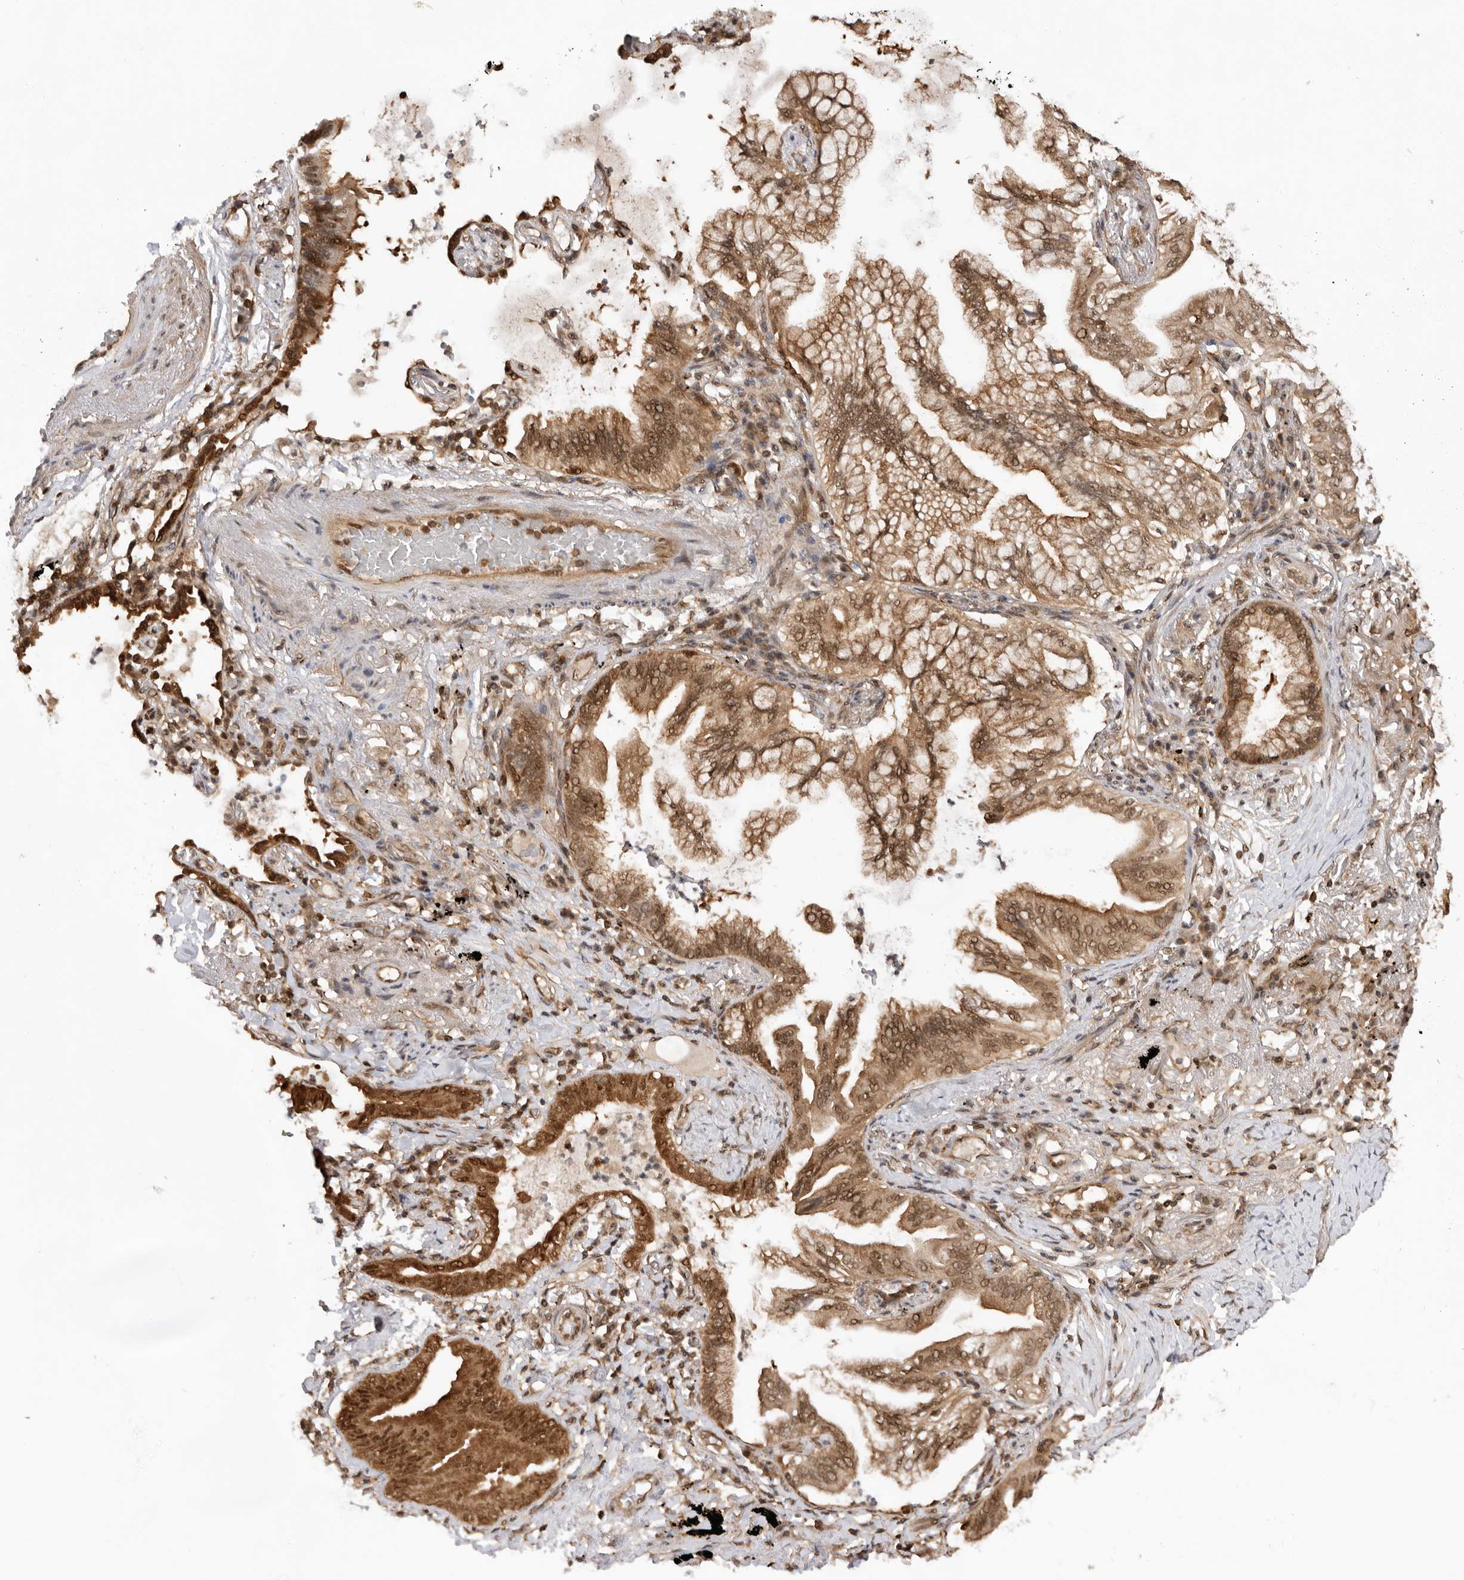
{"staining": {"intensity": "moderate", "quantity": ">75%", "location": "cytoplasmic/membranous,nuclear"}, "tissue": "lung cancer", "cell_type": "Tumor cells", "image_type": "cancer", "snomed": [{"axis": "morphology", "description": "Adenocarcinoma, NOS"}, {"axis": "topography", "description": "Lung"}], "caption": "Human lung adenocarcinoma stained for a protein (brown) reveals moderate cytoplasmic/membranous and nuclear positive staining in approximately >75% of tumor cells.", "gene": "ADPRS", "patient": {"sex": "female", "age": 70}}